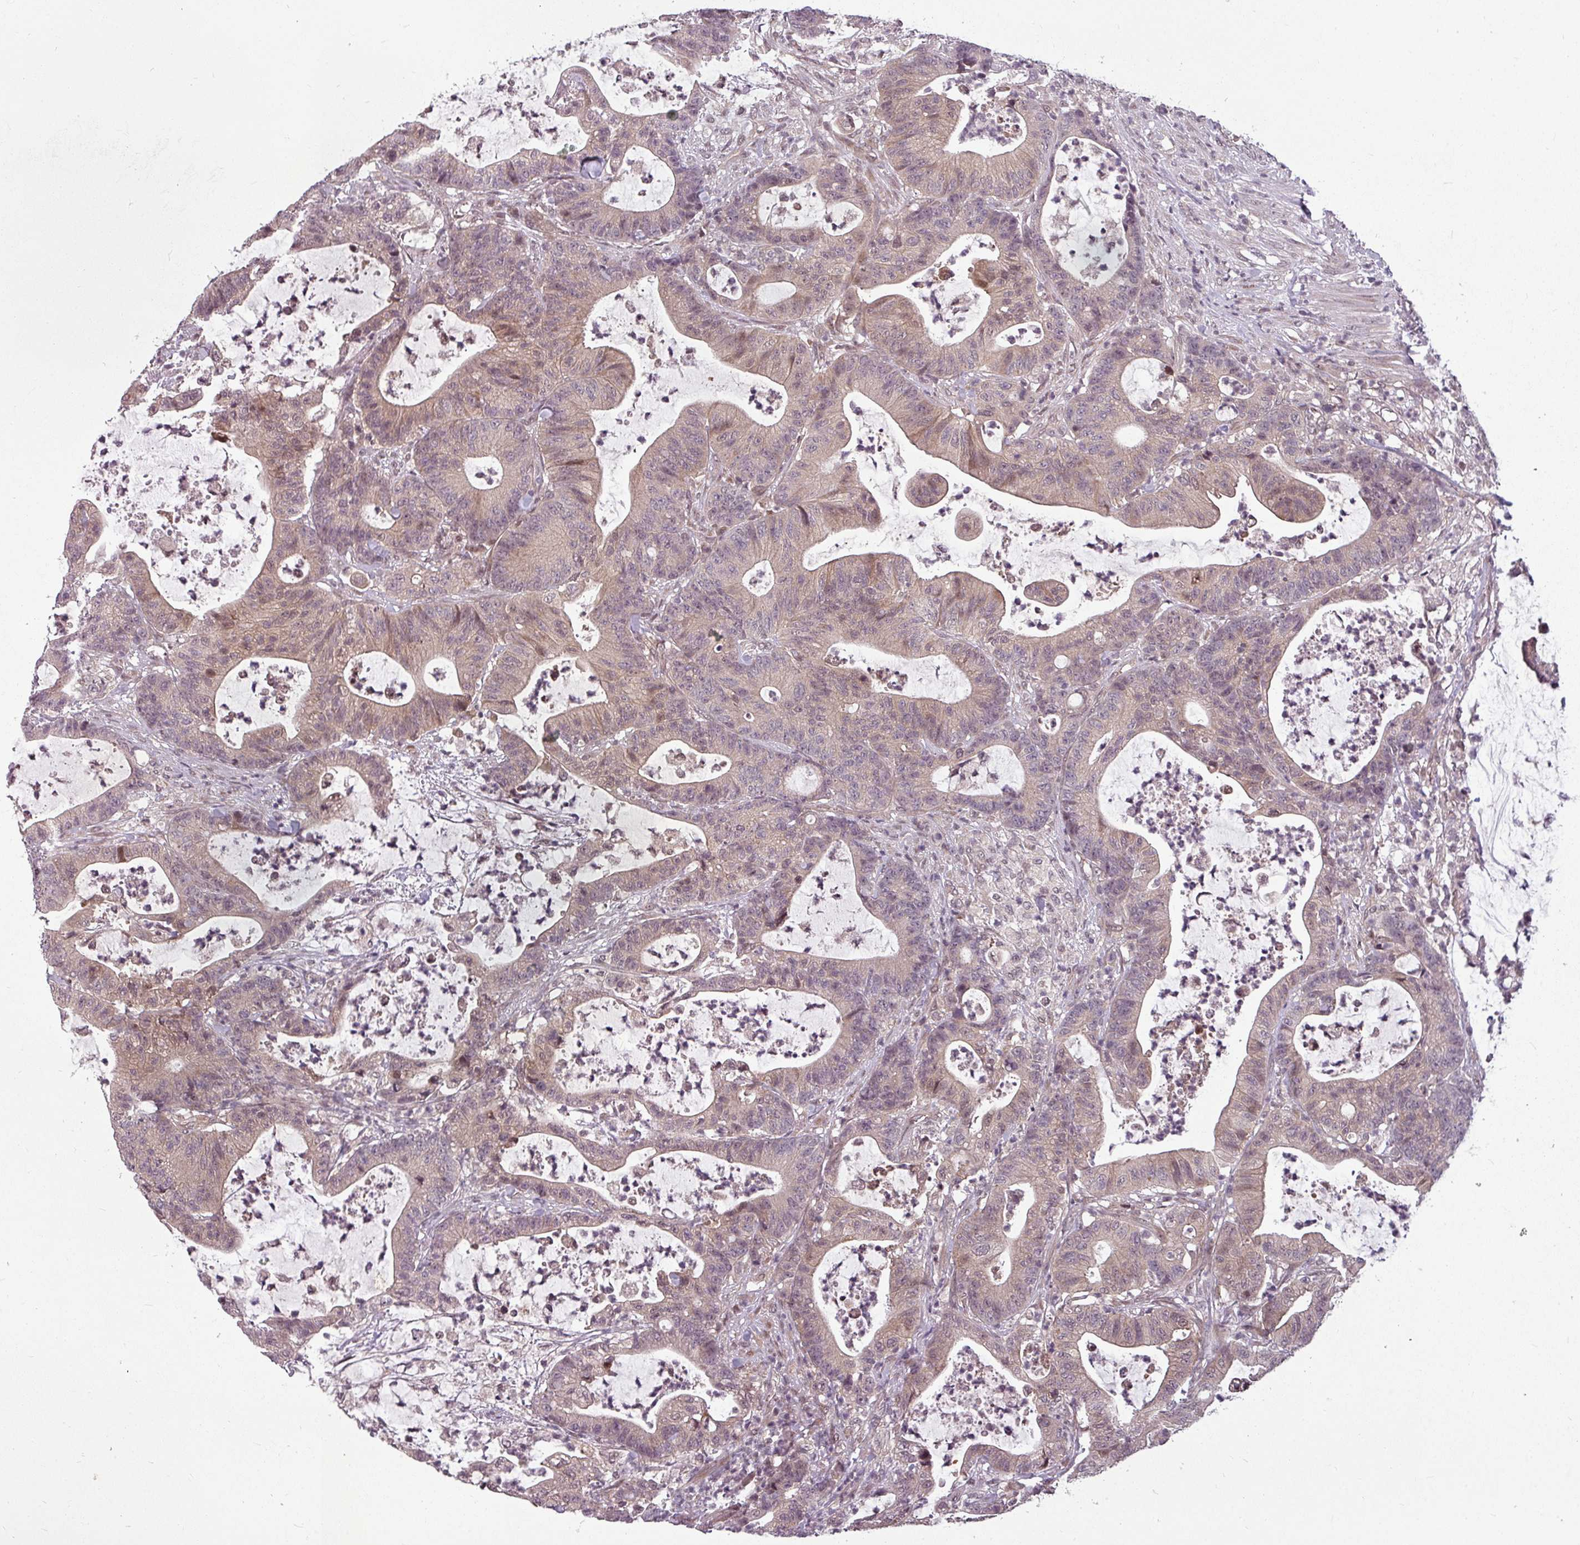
{"staining": {"intensity": "weak", "quantity": "25%-75%", "location": "cytoplasmic/membranous"}, "tissue": "colorectal cancer", "cell_type": "Tumor cells", "image_type": "cancer", "snomed": [{"axis": "morphology", "description": "Adenocarcinoma, NOS"}, {"axis": "topography", "description": "Colon"}], "caption": "IHC photomicrograph of human colorectal cancer stained for a protein (brown), which displays low levels of weak cytoplasmic/membranous expression in approximately 25%-75% of tumor cells.", "gene": "CLIC1", "patient": {"sex": "female", "age": 84}}